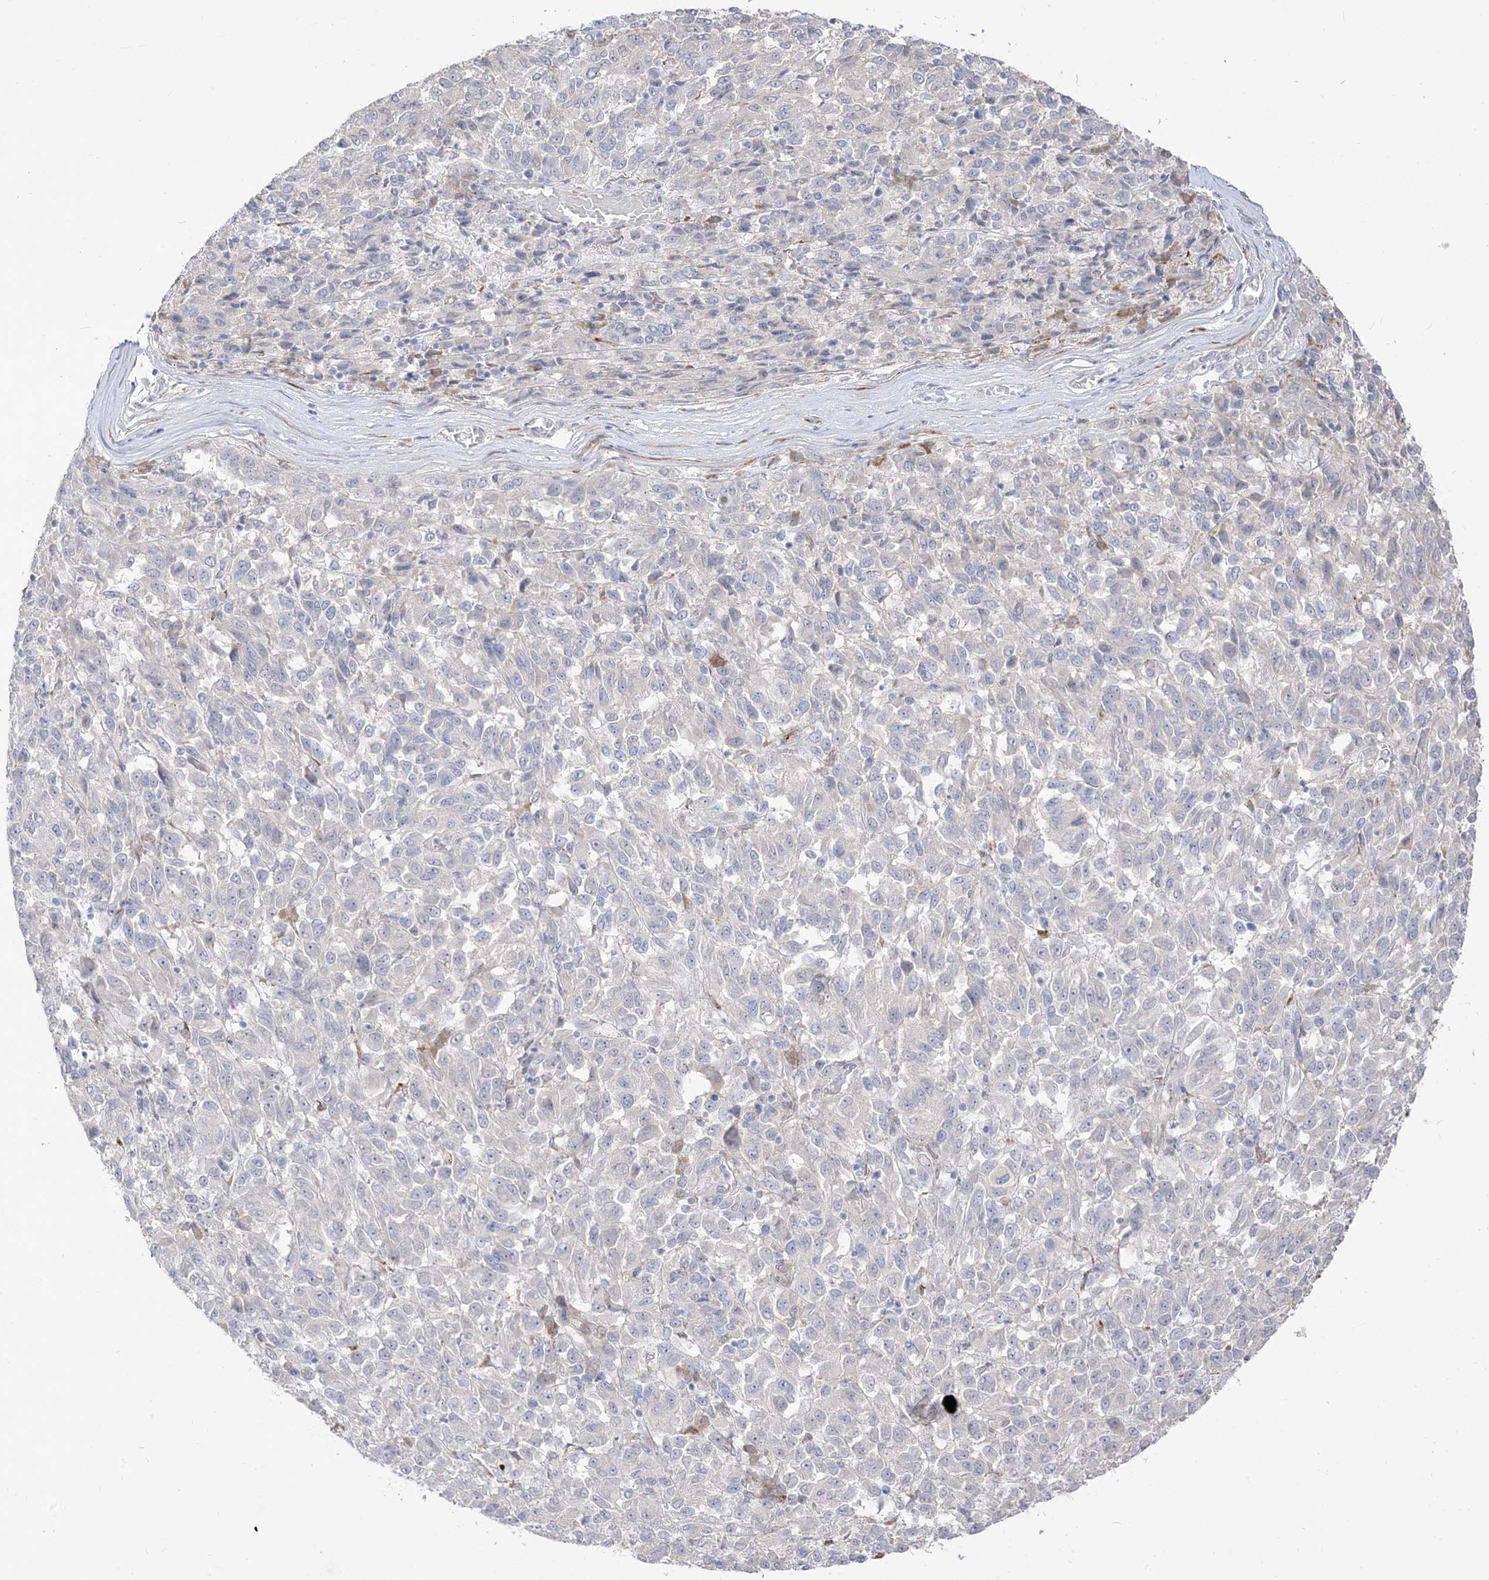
{"staining": {"intensity": "negative", "quantity": "none", "location": "none"}, "tissue": "melanoma", "cell_type": "Tumor cells", "image_type": "cancer", "snomed": [{"axis": "morphology", "description": "Malignant melanoma, Metastatic site"}, {"axis": "topography", "description": "Lung"}], "caption": "The histopathology image shows no significant staining in tumor cells of malignant melanoma (metastatic site).", "gene": "LOXL3", "patient": {"sex": "male", "age": 64}}